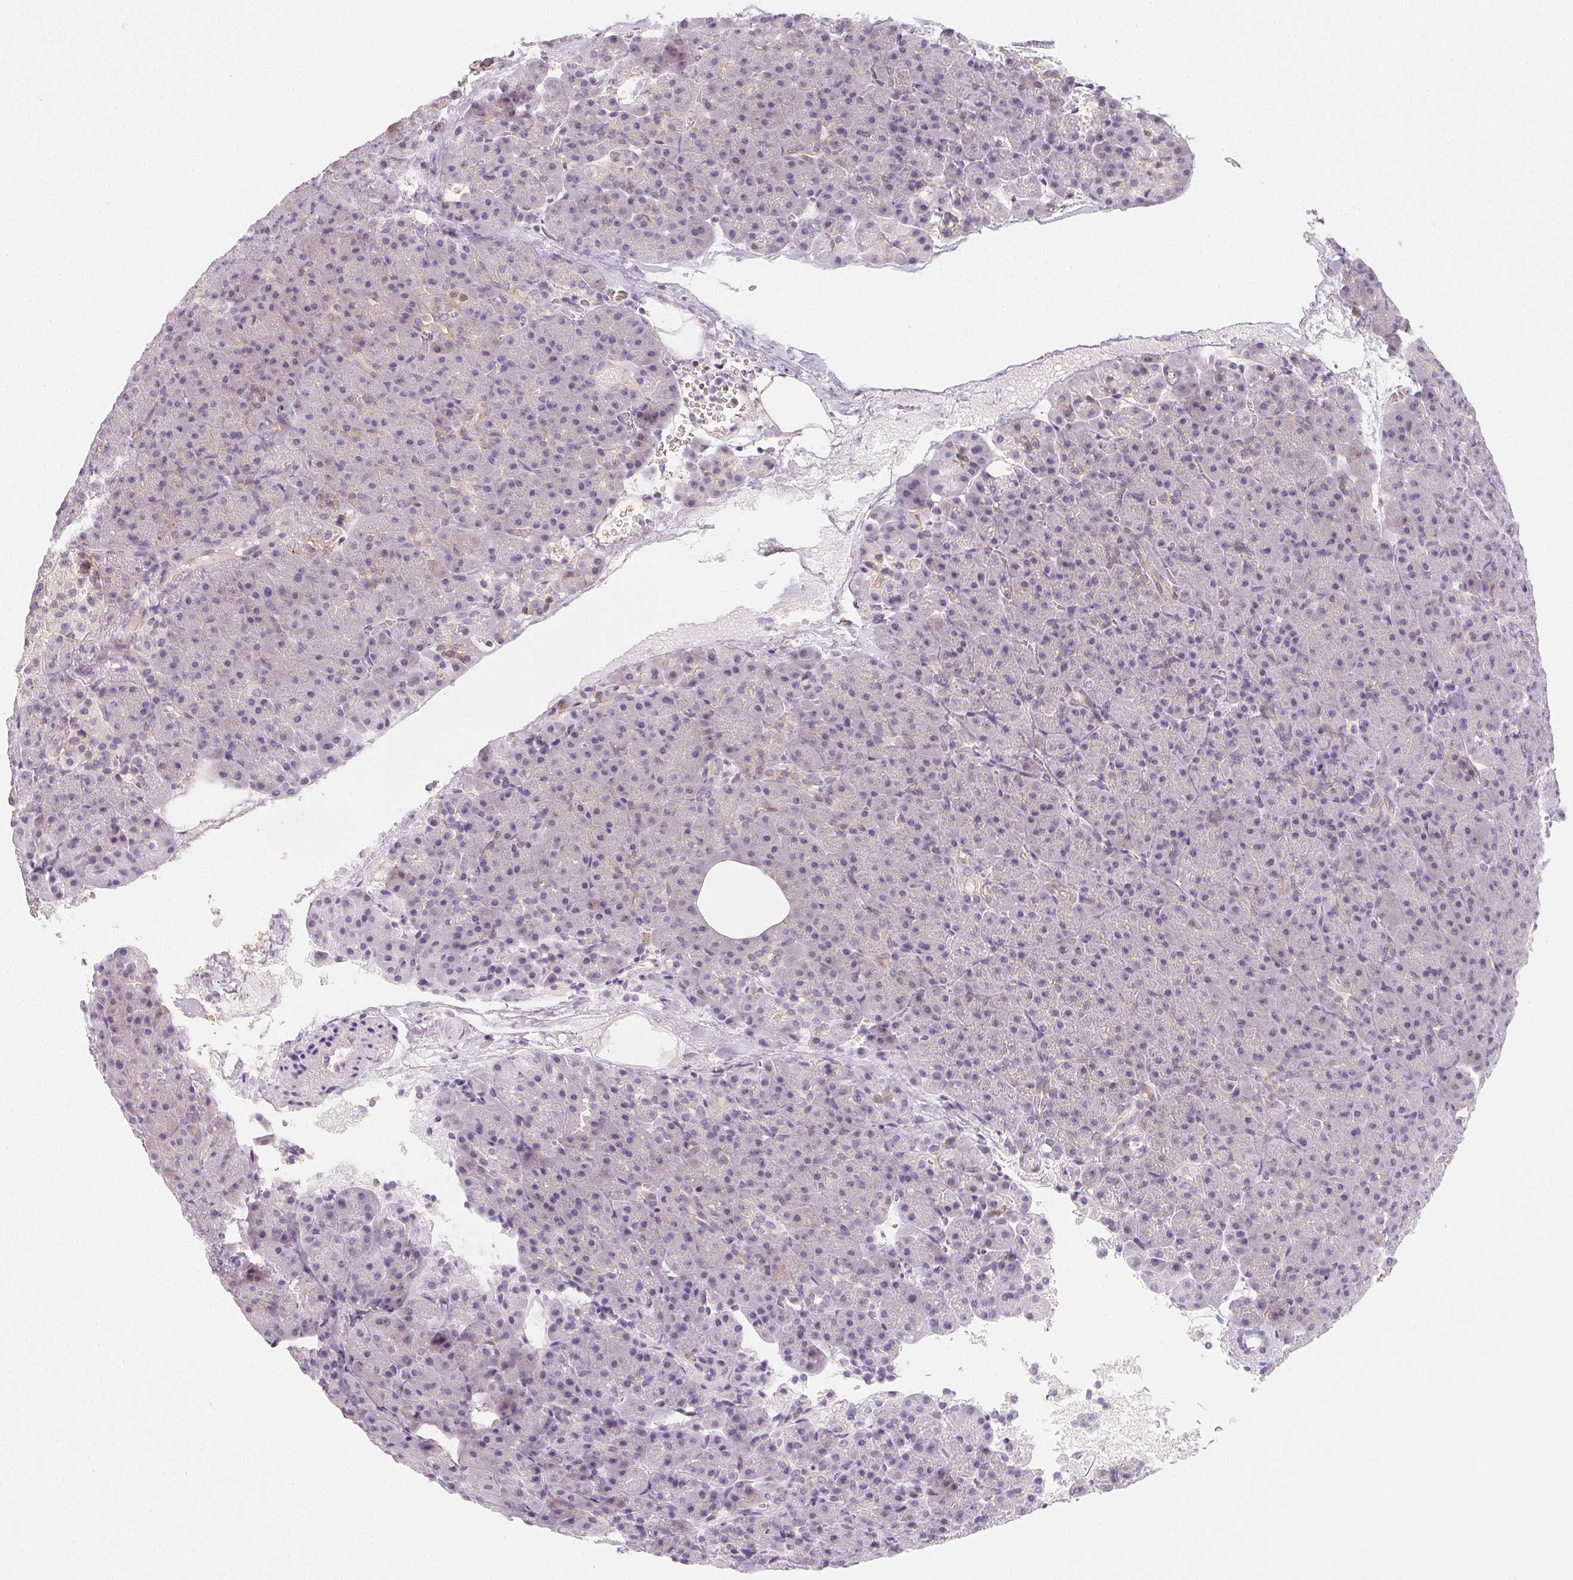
{"staining": {"intensity": "negative", "quantity": "none", "location": "none"}, "tissue": "pancreas", "cell_type": "Exocrine glandular cells", "image_type": "normal", "snomed": [{"axis": "morphology", "description": "Normal tissue, NOS"}, {"axis": "topography", "description": "Pancreas"}], "caption": "The photomicrograph demonstrates no staining of exocrine glandular cells in unremarkable pancreas.", "gene": "LRRC23", "patient": {"sex": "female", "age": 74}}